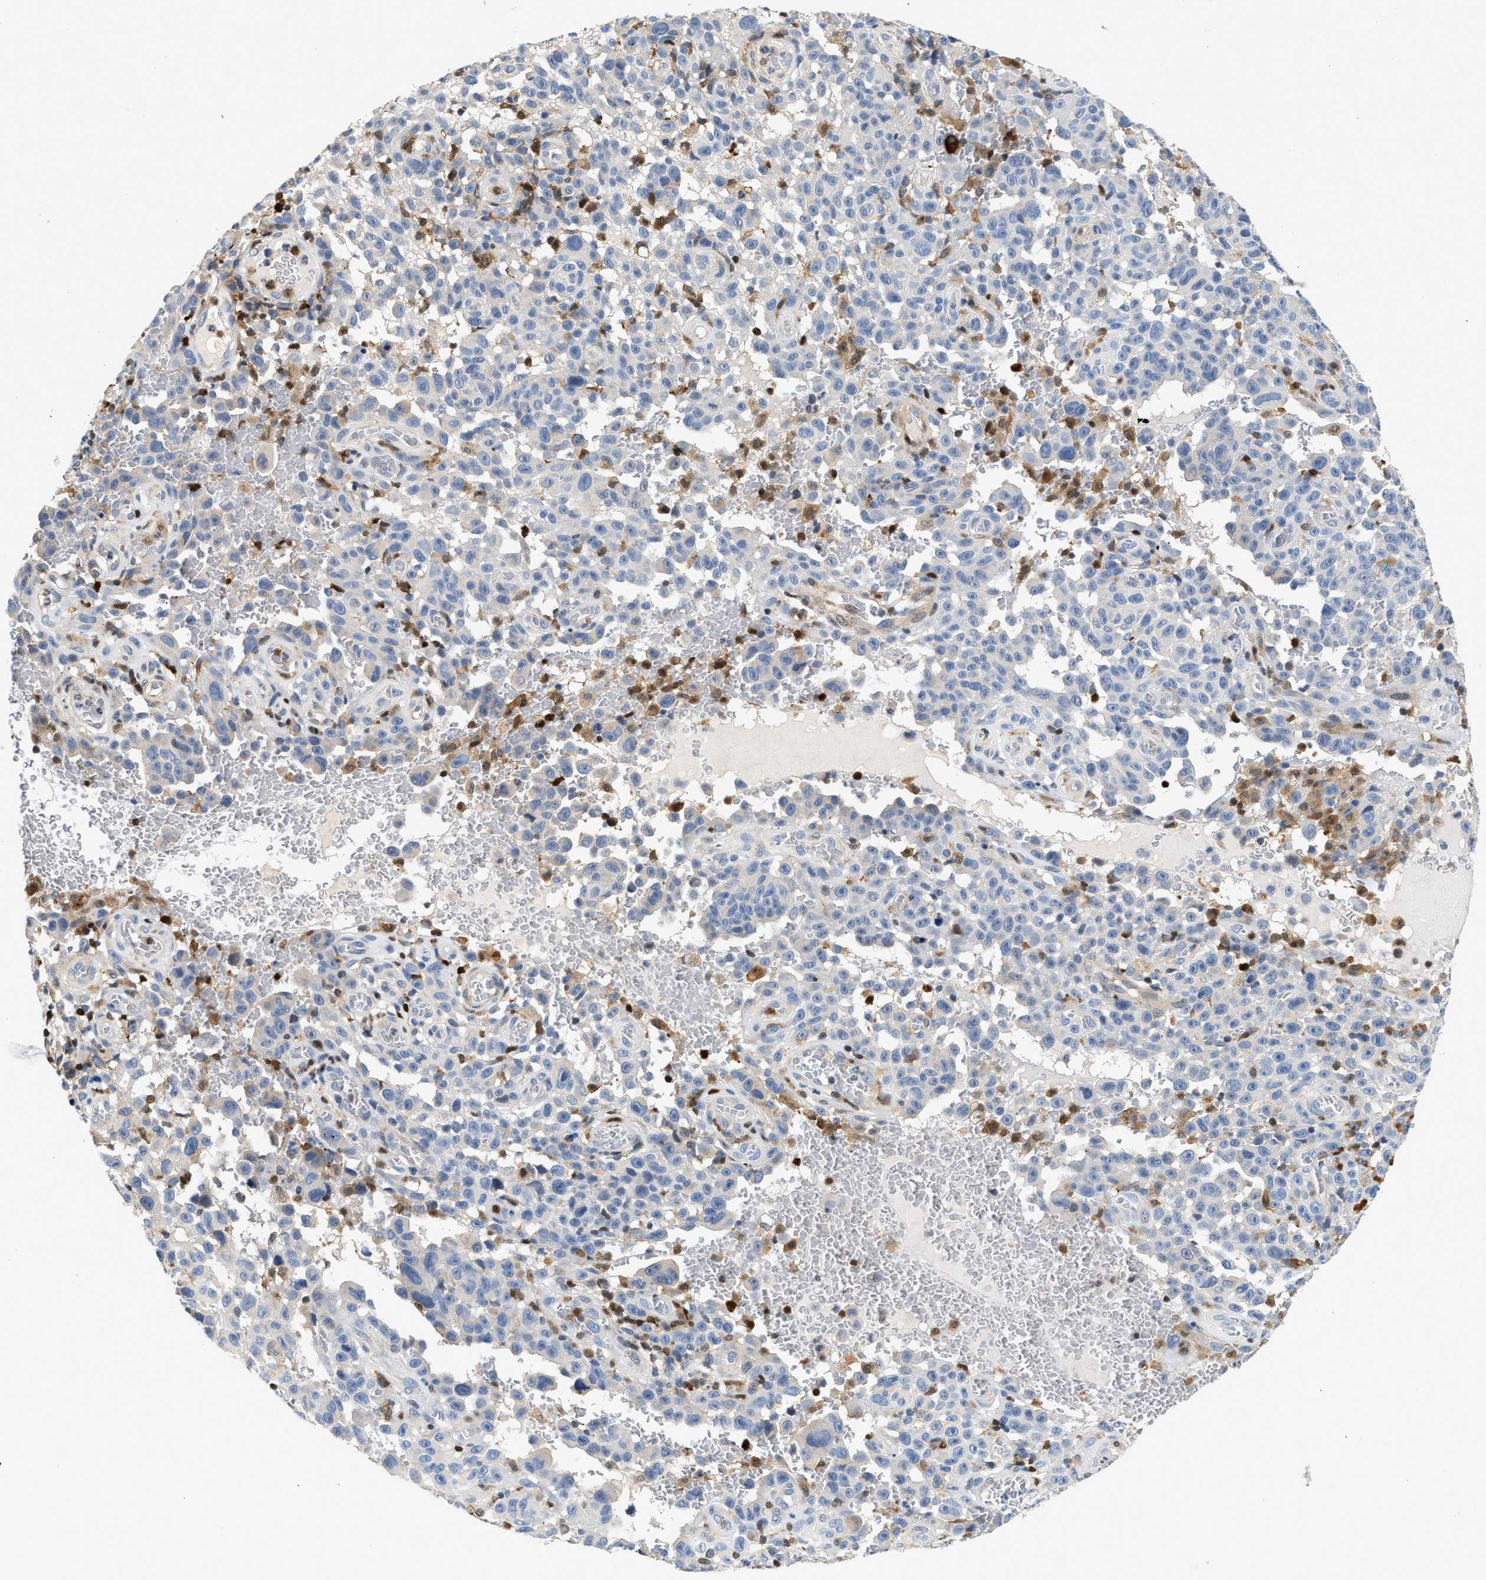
{"staining": {"intensity": "weak", "quantity": "<25%", "location": "cytoplasmic/membranous"}, "tissue": "melanoma", "cell_type": "Tumor cells", "image_type": "cancer", "snomed": [{"axis": "morphology", "description": "Malignant melanoma, NOS"}, {"axis": "topography", "description": "Skin"}], "caption": "The immunohistochemistry micrograph has no significant positivity in tumor cells of melanoma tissue.", "gene": "SLIT2", "patient": {"sex": "female", "age": 82}}